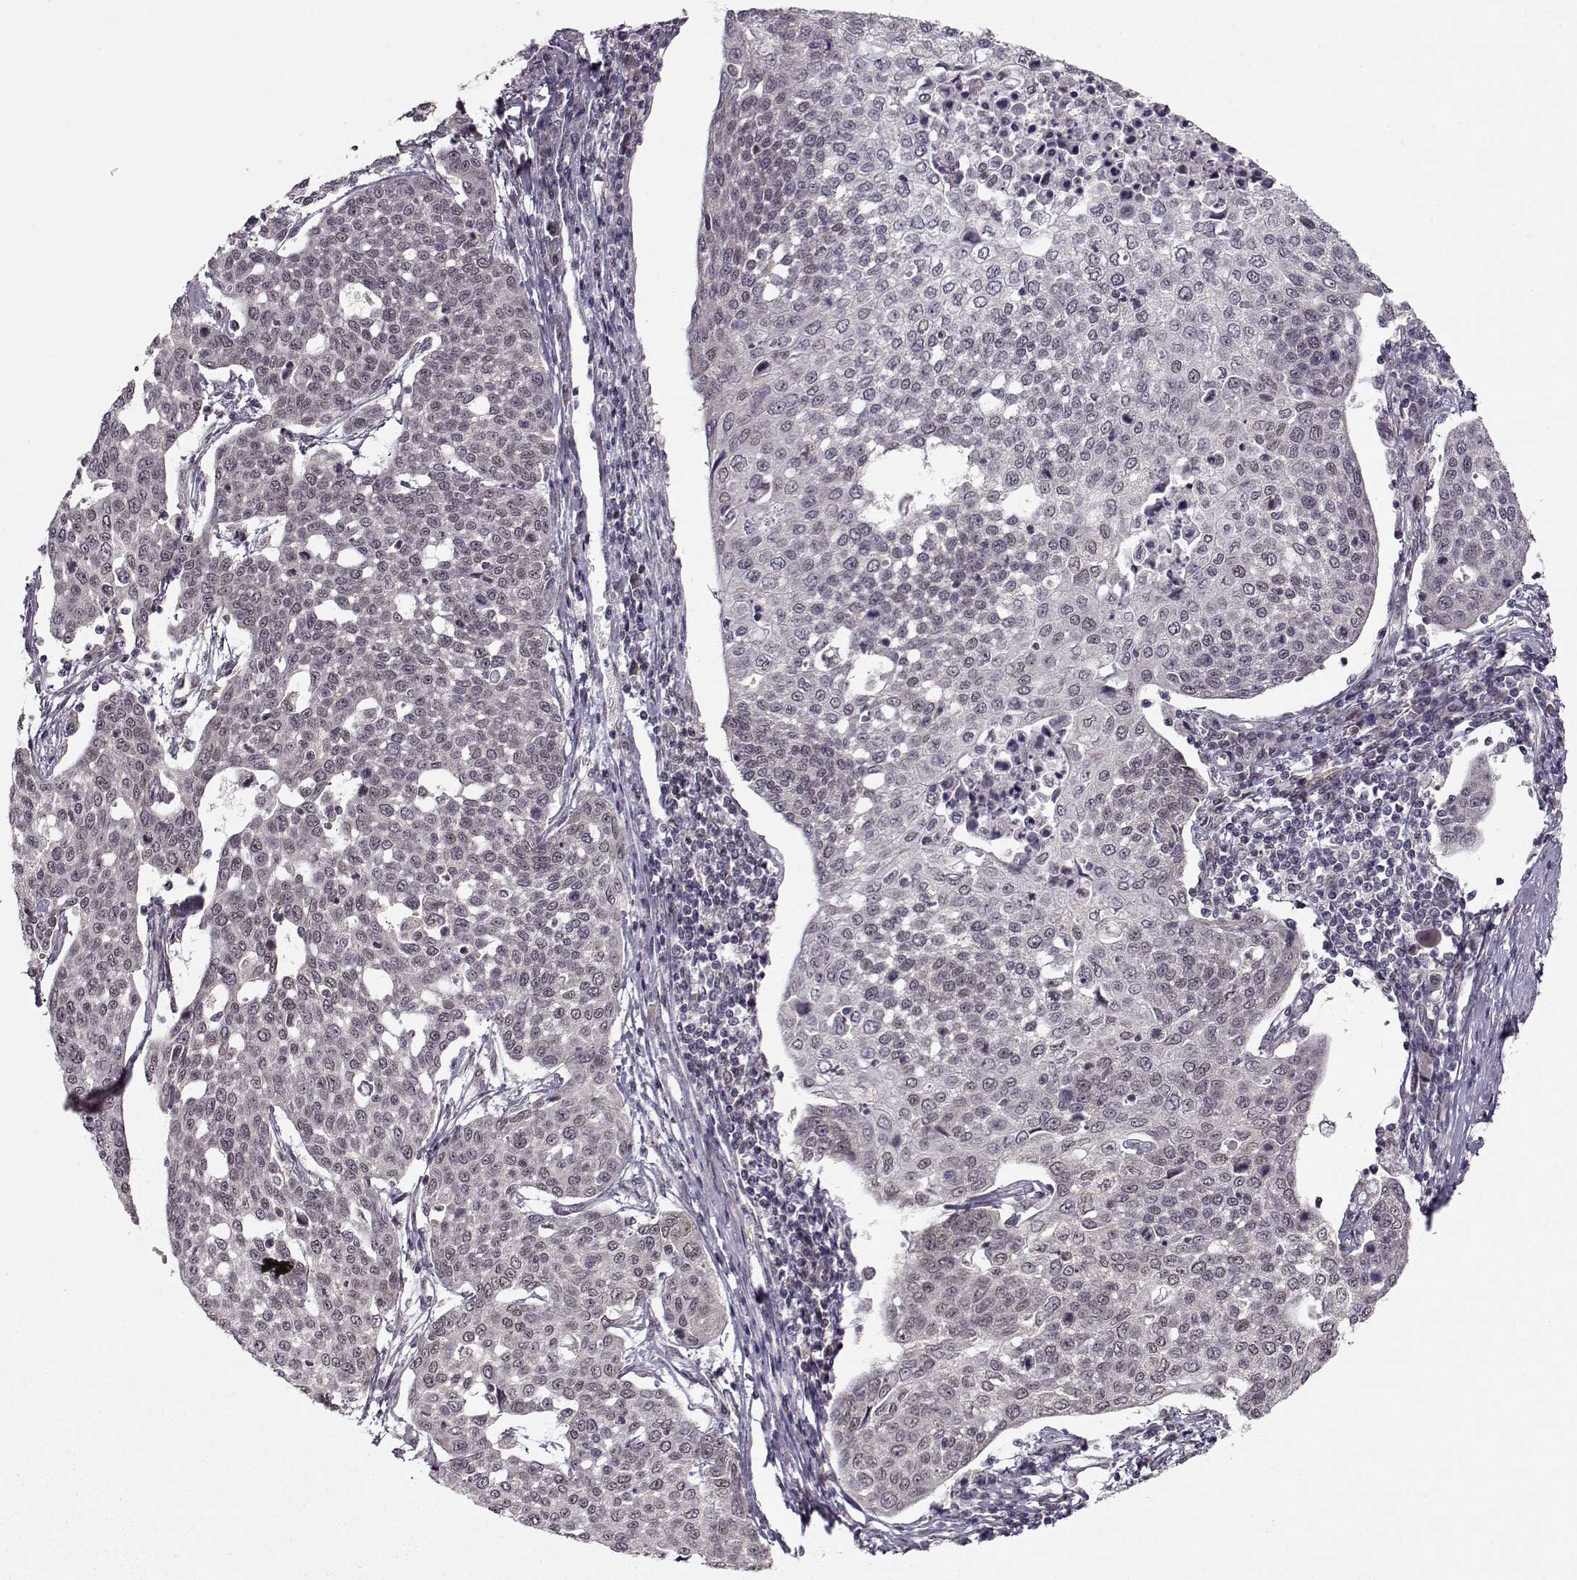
{"staining": {"intensity": "negative", "quantity": "none", "location": "none"}, "tissue": "cervical cancer", "cell_type": "Tumor cells", "image_type": "cancer", "snomed": [{"axis": "morphology", "description": "Squamous cell carcinoma, NOS"}, {"axis": "topography", "description": "Cervix"}], "caption": "The IHC image has no significant expression in tumor cells of cervical squamous cell carcinoma tissue. (Immunohistochemistry, brightfield microscopy, high magnification).", "gene": "RAI1", "patient": {"sex": "female", "age": 34}}